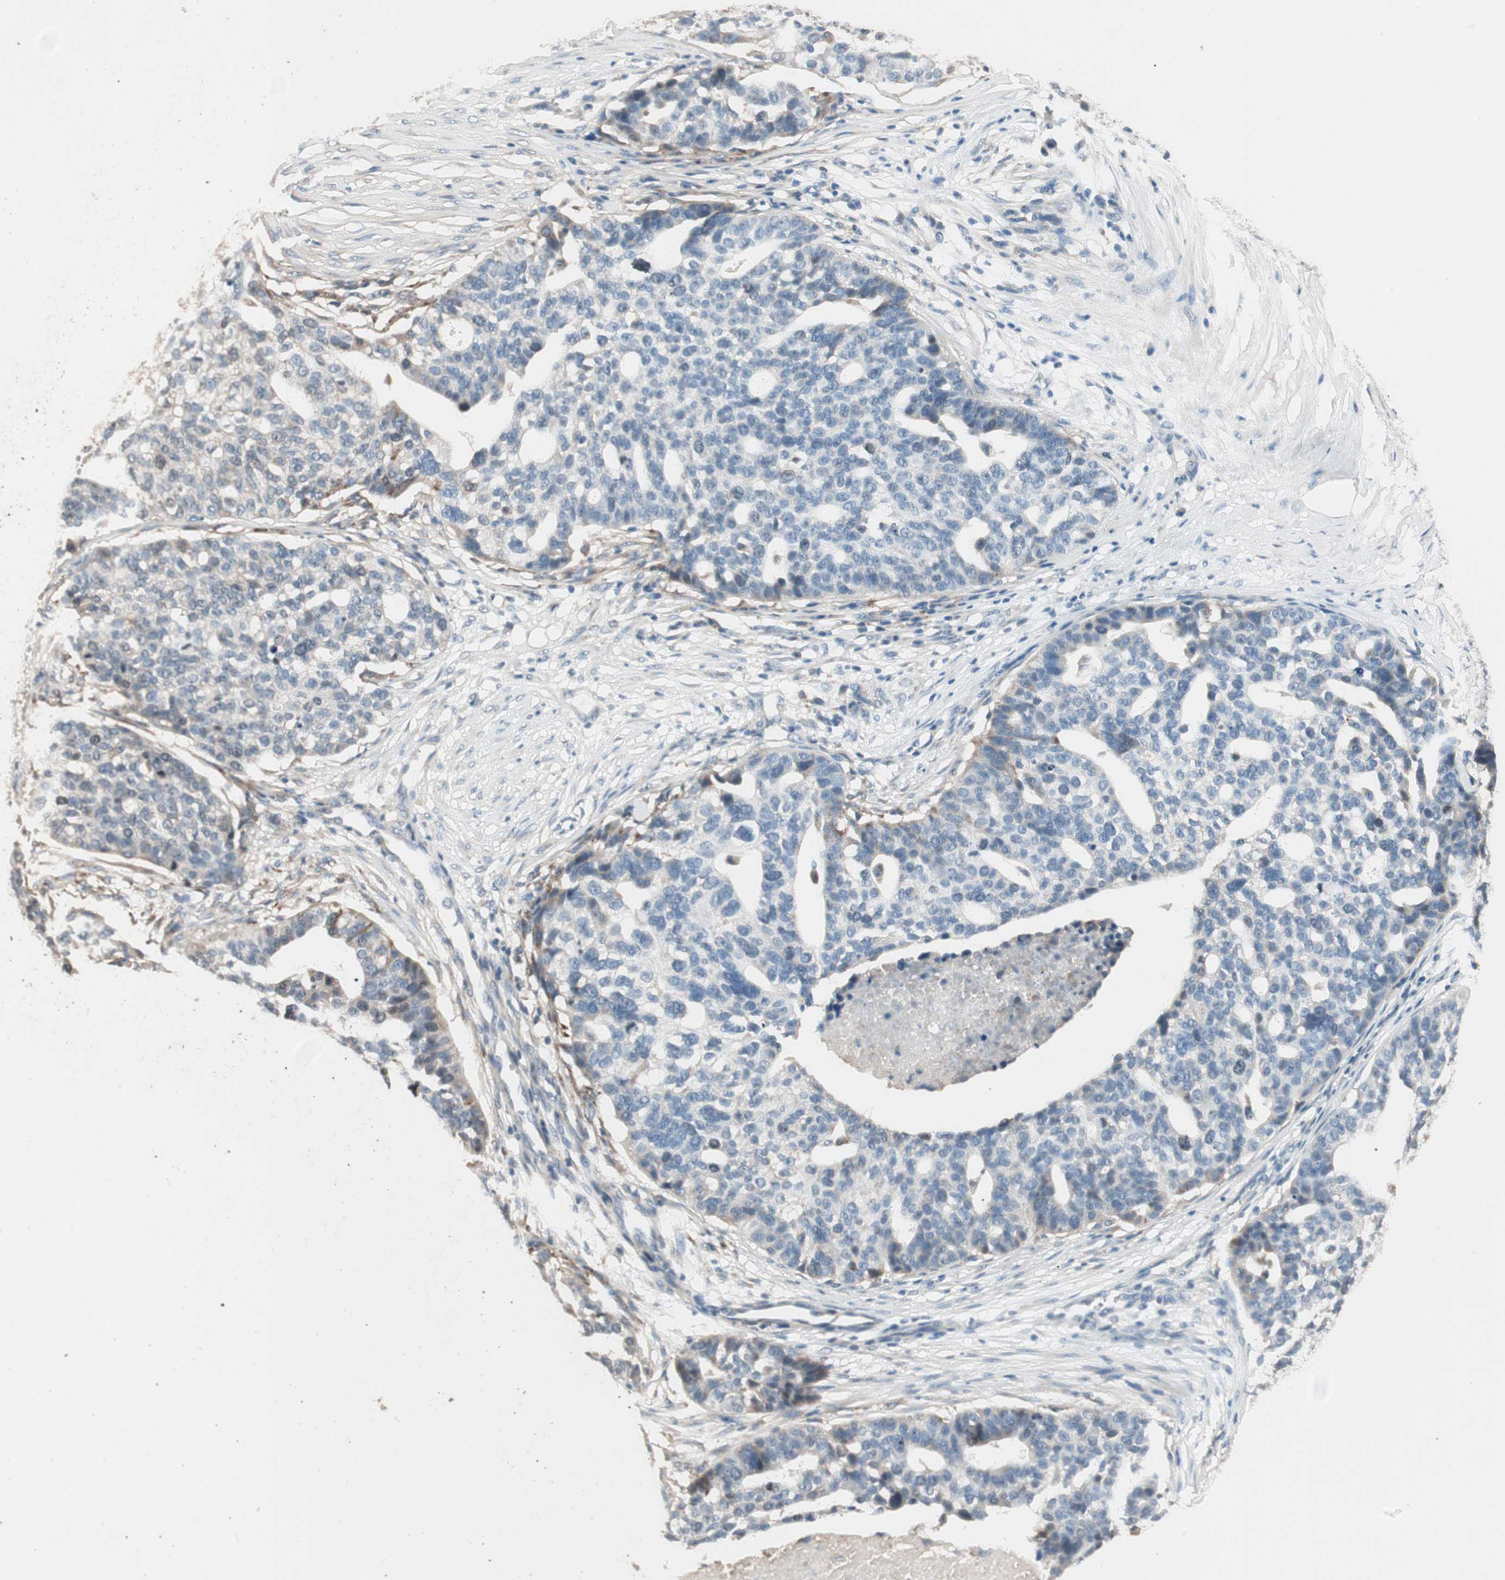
{"staining": {"intensity": "weak", "quantity": "<25%", "location": "cytoplasmic/membranous,nuclear"}, "tissue": "ovarian cancer", "cell_type": "Tumor cells", "image_type": "cancer", "snomed": [{"axis": "morphology", "description": "Cystadenocarcinoma, serous, NOS"}, {"axis": "topography", "description": "Ovary"}], "caption": "Immunohistochemistry (IHC) micrograph of neoplastic tissue: human serous cystadenocarcinoma (ovarian) stained with DAB demonstrates no significant protein expression in tumor cells.", "gene": "NFRKB", "patient": {"sex": "female", "age": 59}}